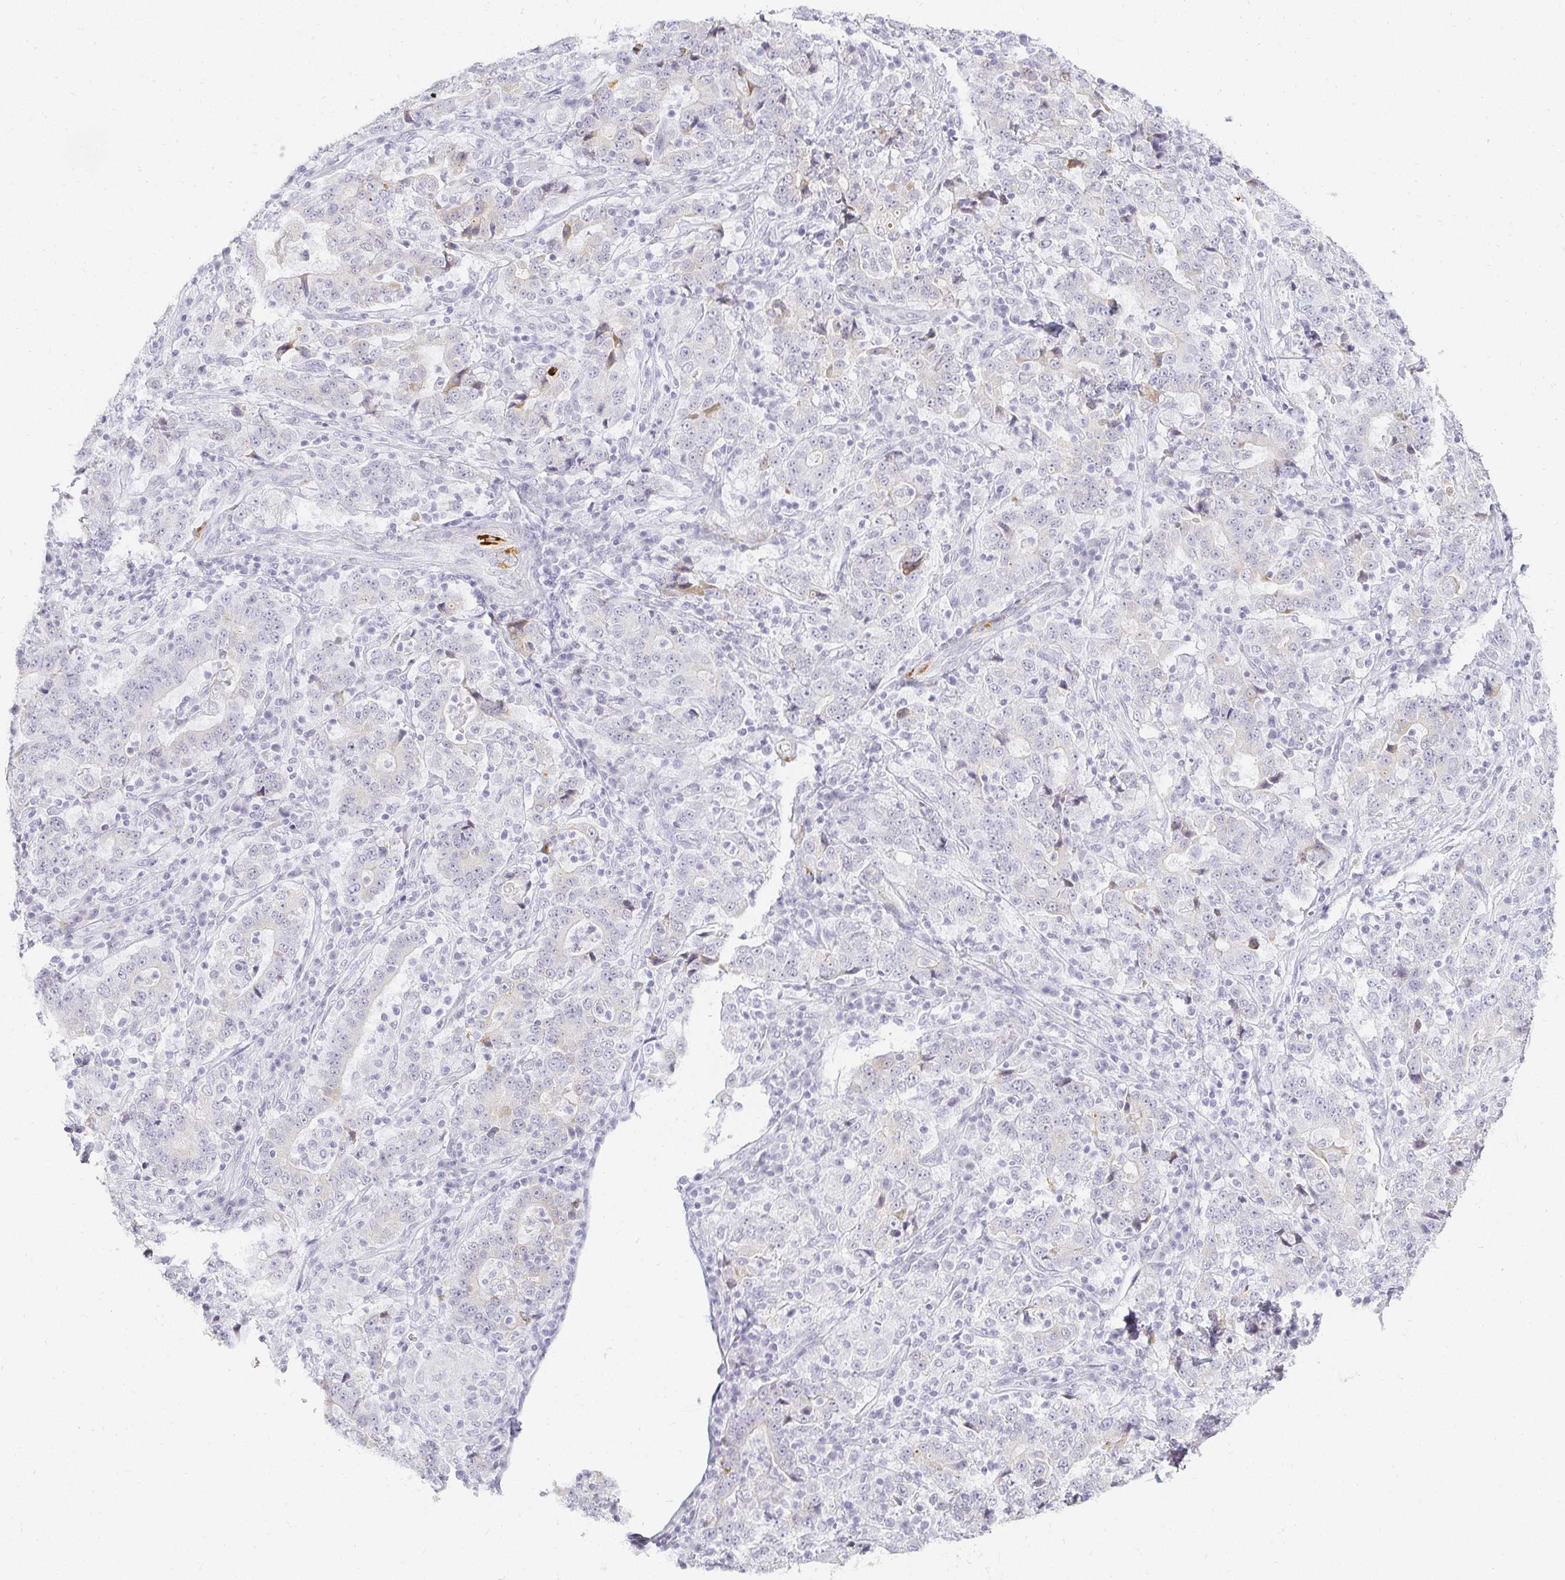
{"staining": {"intensity": "negative", "quantity": "none", "location": "none"}, "tissue": "stomach cancer", "cell_type": "Tumor cells", "image_type": "cancer", "snomed": [{"axis": "morphology", "description": "Normal tissue, NOS"}, {"axis": "morphology", "description": "Adenocarcinoma, NOS"}, {"axis": "topography", "description": "Stomach, upper"}, {"axis": "topography", "description": "Stomach"}], "caption": "Human stomach cancer stained for a protein using IHC exhibits no expression in tumor cells.", "gene": "ACAN", "patient": {"sex": "male", "age": 59}}